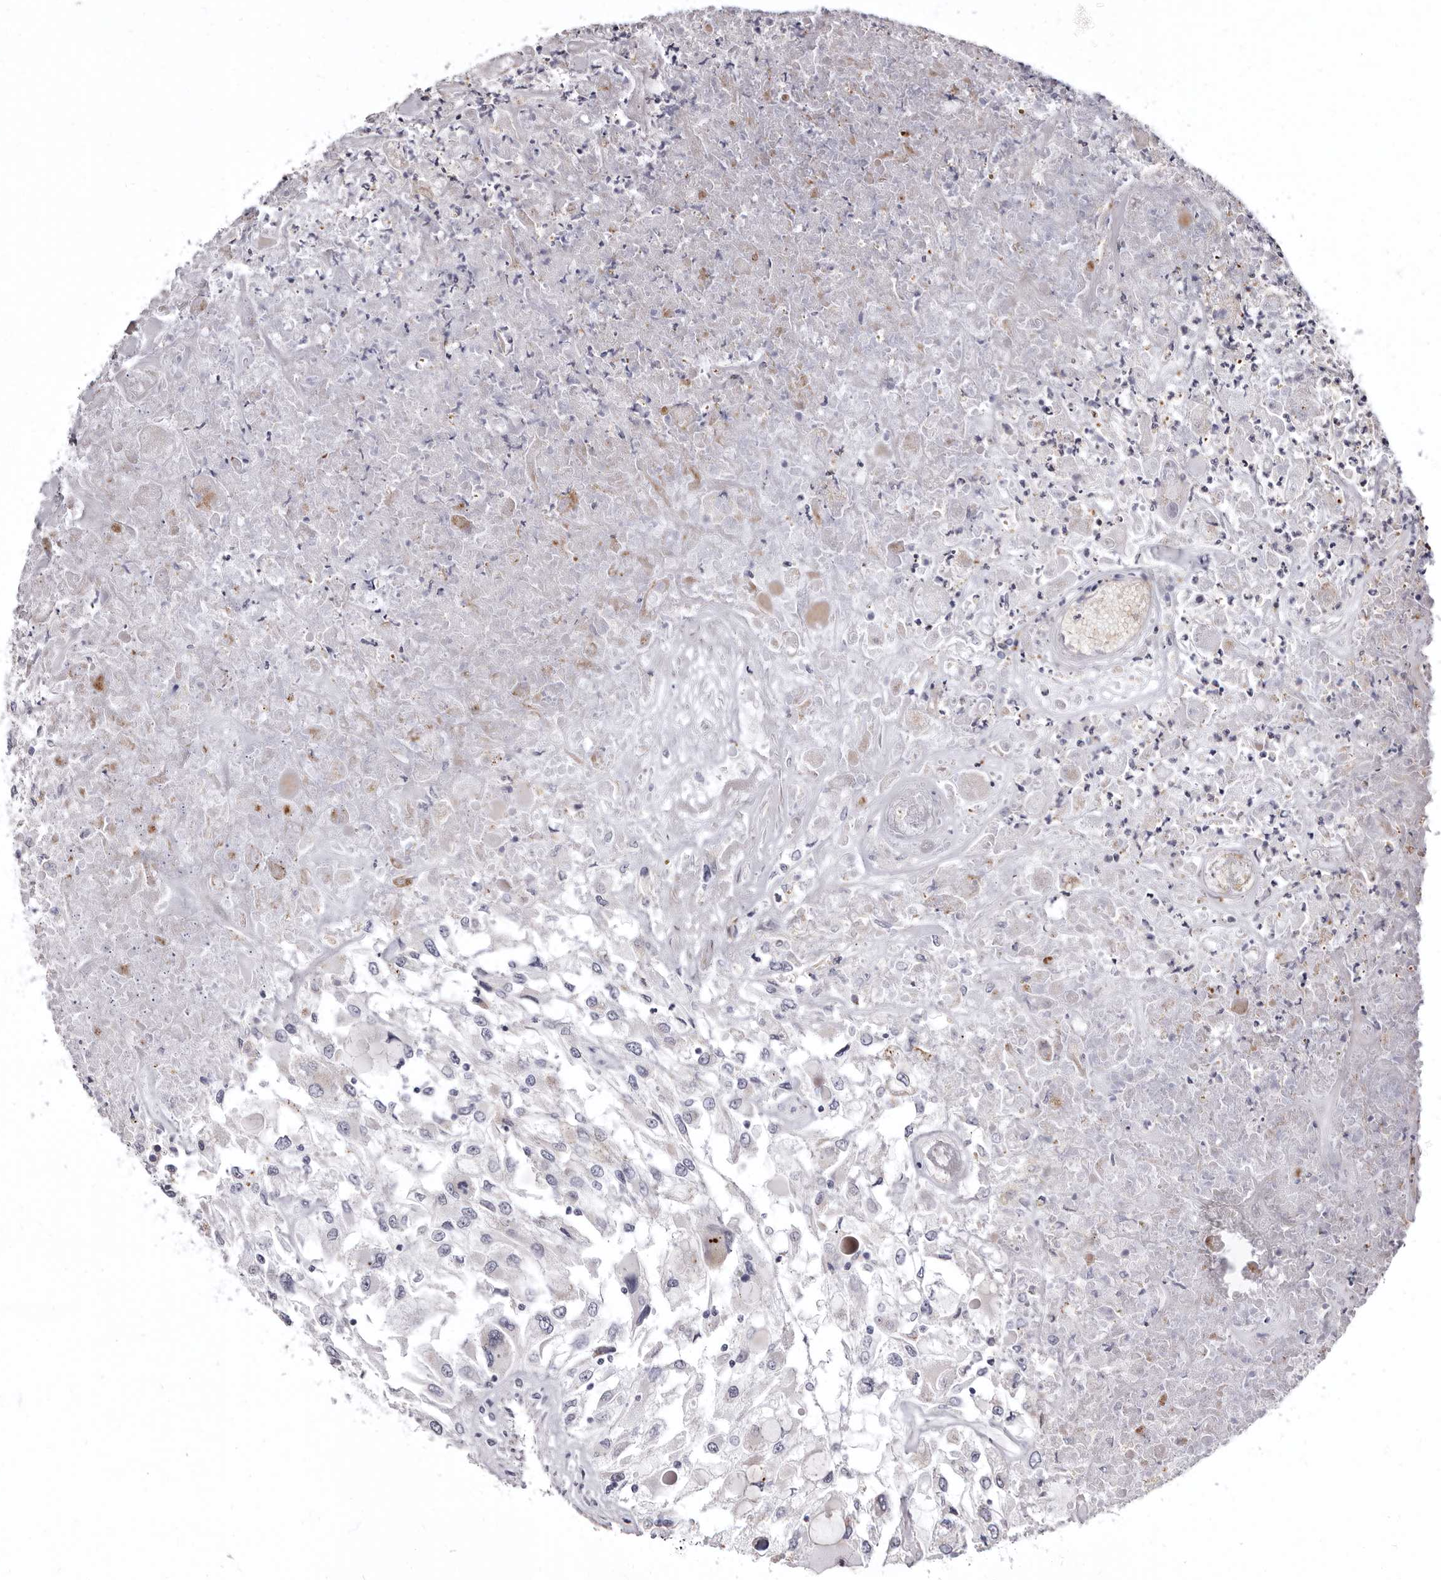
{"staining": {"intensity": "negative", "quantity": "none", "location": "none"}, "tissue": "renal cancer", "cell_type": "Tumor cells", "image_type": "cancer", "snomed": [{"axis": "morphology", "description": "Adenocarcinoma, NOS"}, {"axis": "topography", "description": "Kidney"}], "caption": "The immunohistochemistry (IHC) micrograph has no significant positivity in tumor cells of renal cancer tissue.", "gene": "AIDA", "patient": {"sex": "female", "age": 52}}